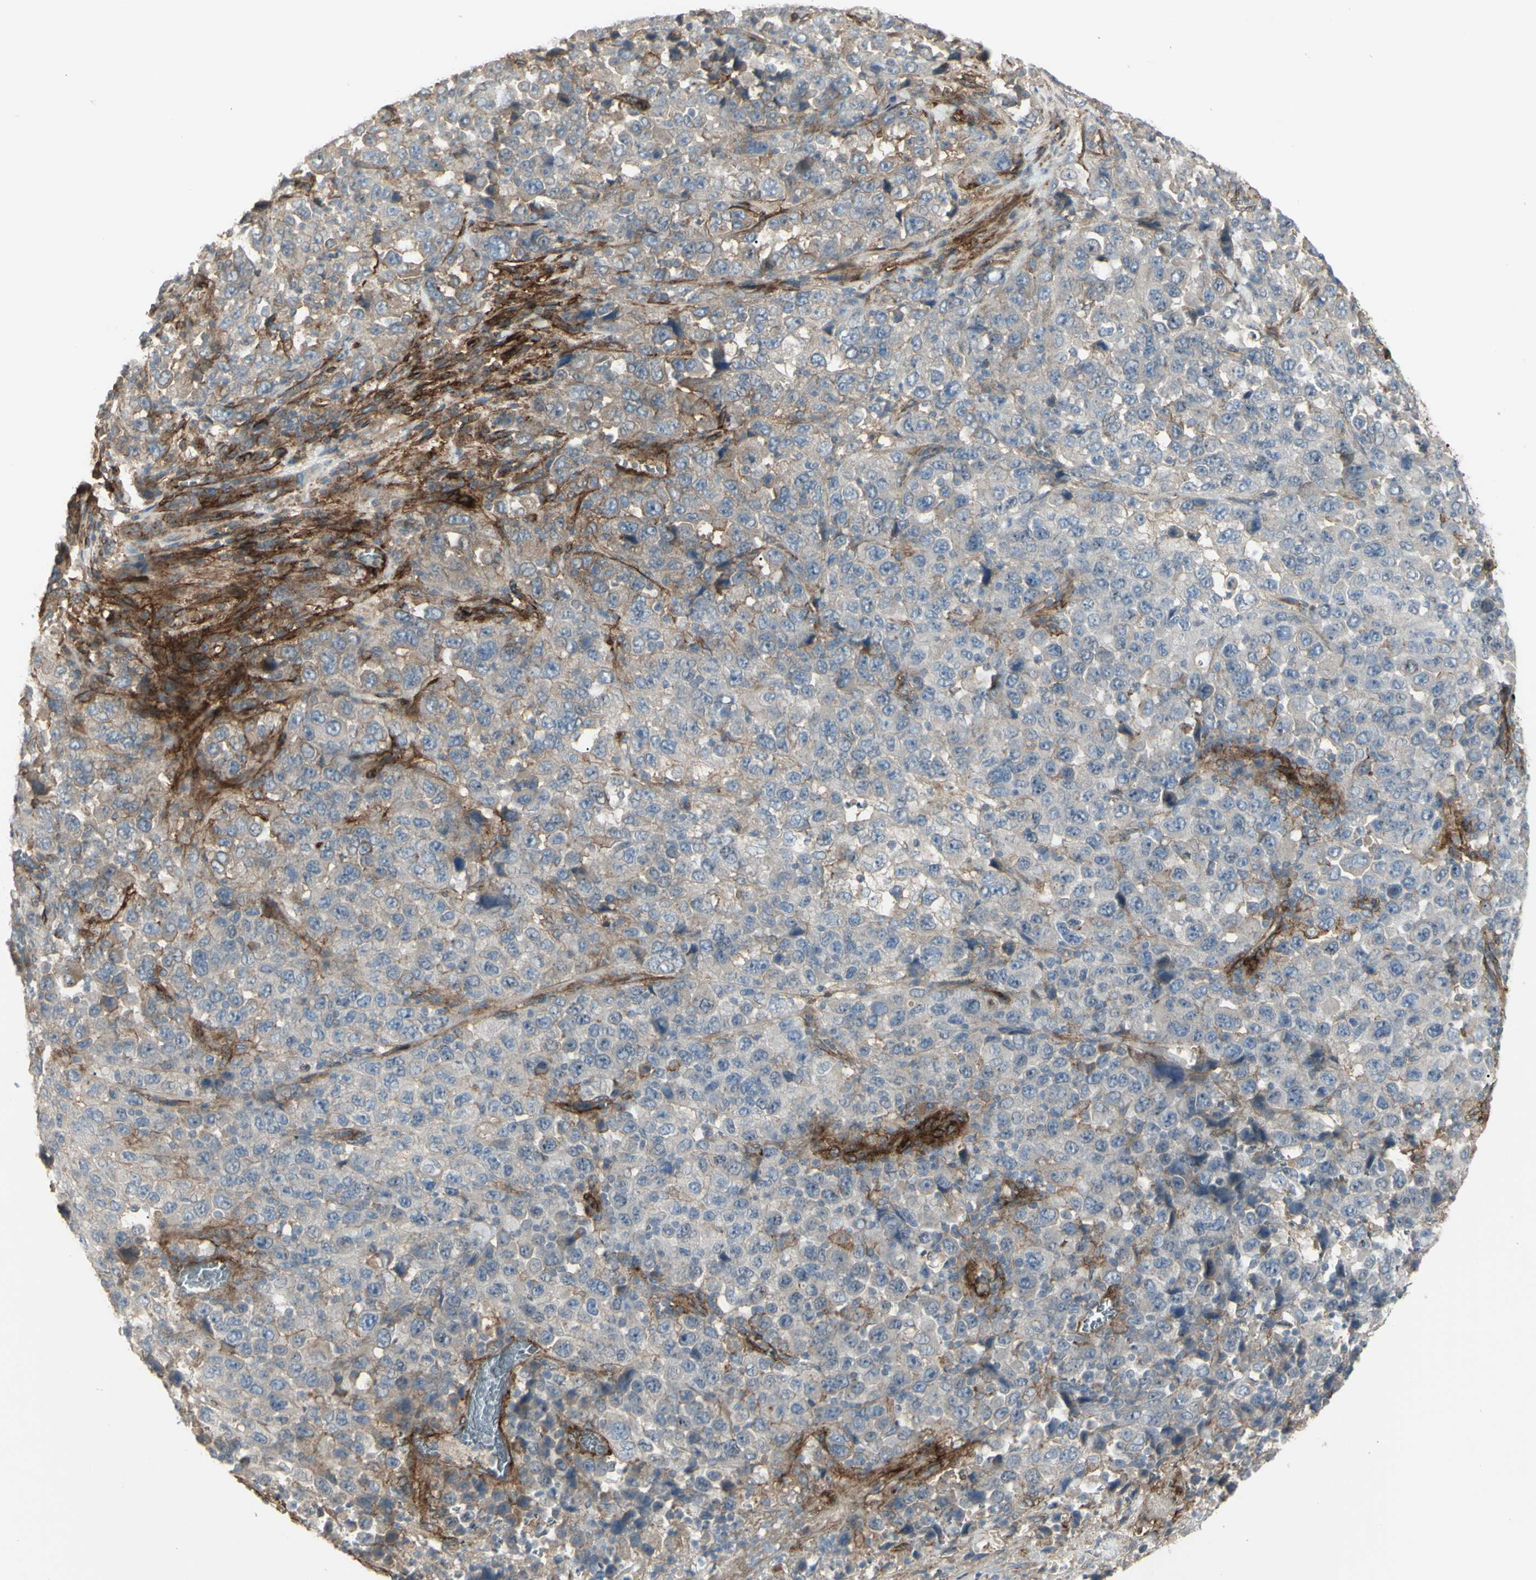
{"staining": {"intensity": "weak", "quantity": "25%-75%", "location": "cytoplasmic/membranous"}, "tissue": "stomach cancer", "cell_type": "Tumor cells", "image_type": "cancer", "snomed": [{"axis": "morphology", "description": "Normal tissue, NOS"}, {"axis": "morphology", "description": "Adenocarcinoma, NOS"}, {"axis": "topography", "description": "Stomach, upper"}, {"axis": "topography", "description": "Stomach"}], "caption": "High-power microscopy captured an immunohistochemistry histopathology image of stomach cancer (adenocarcinoma), revealing weak cytoplasmic/membranous staining in approximately 25%-75% of tumor cells.", "gene": "CD276", "patient": {"sex": "male", "age": 59}}